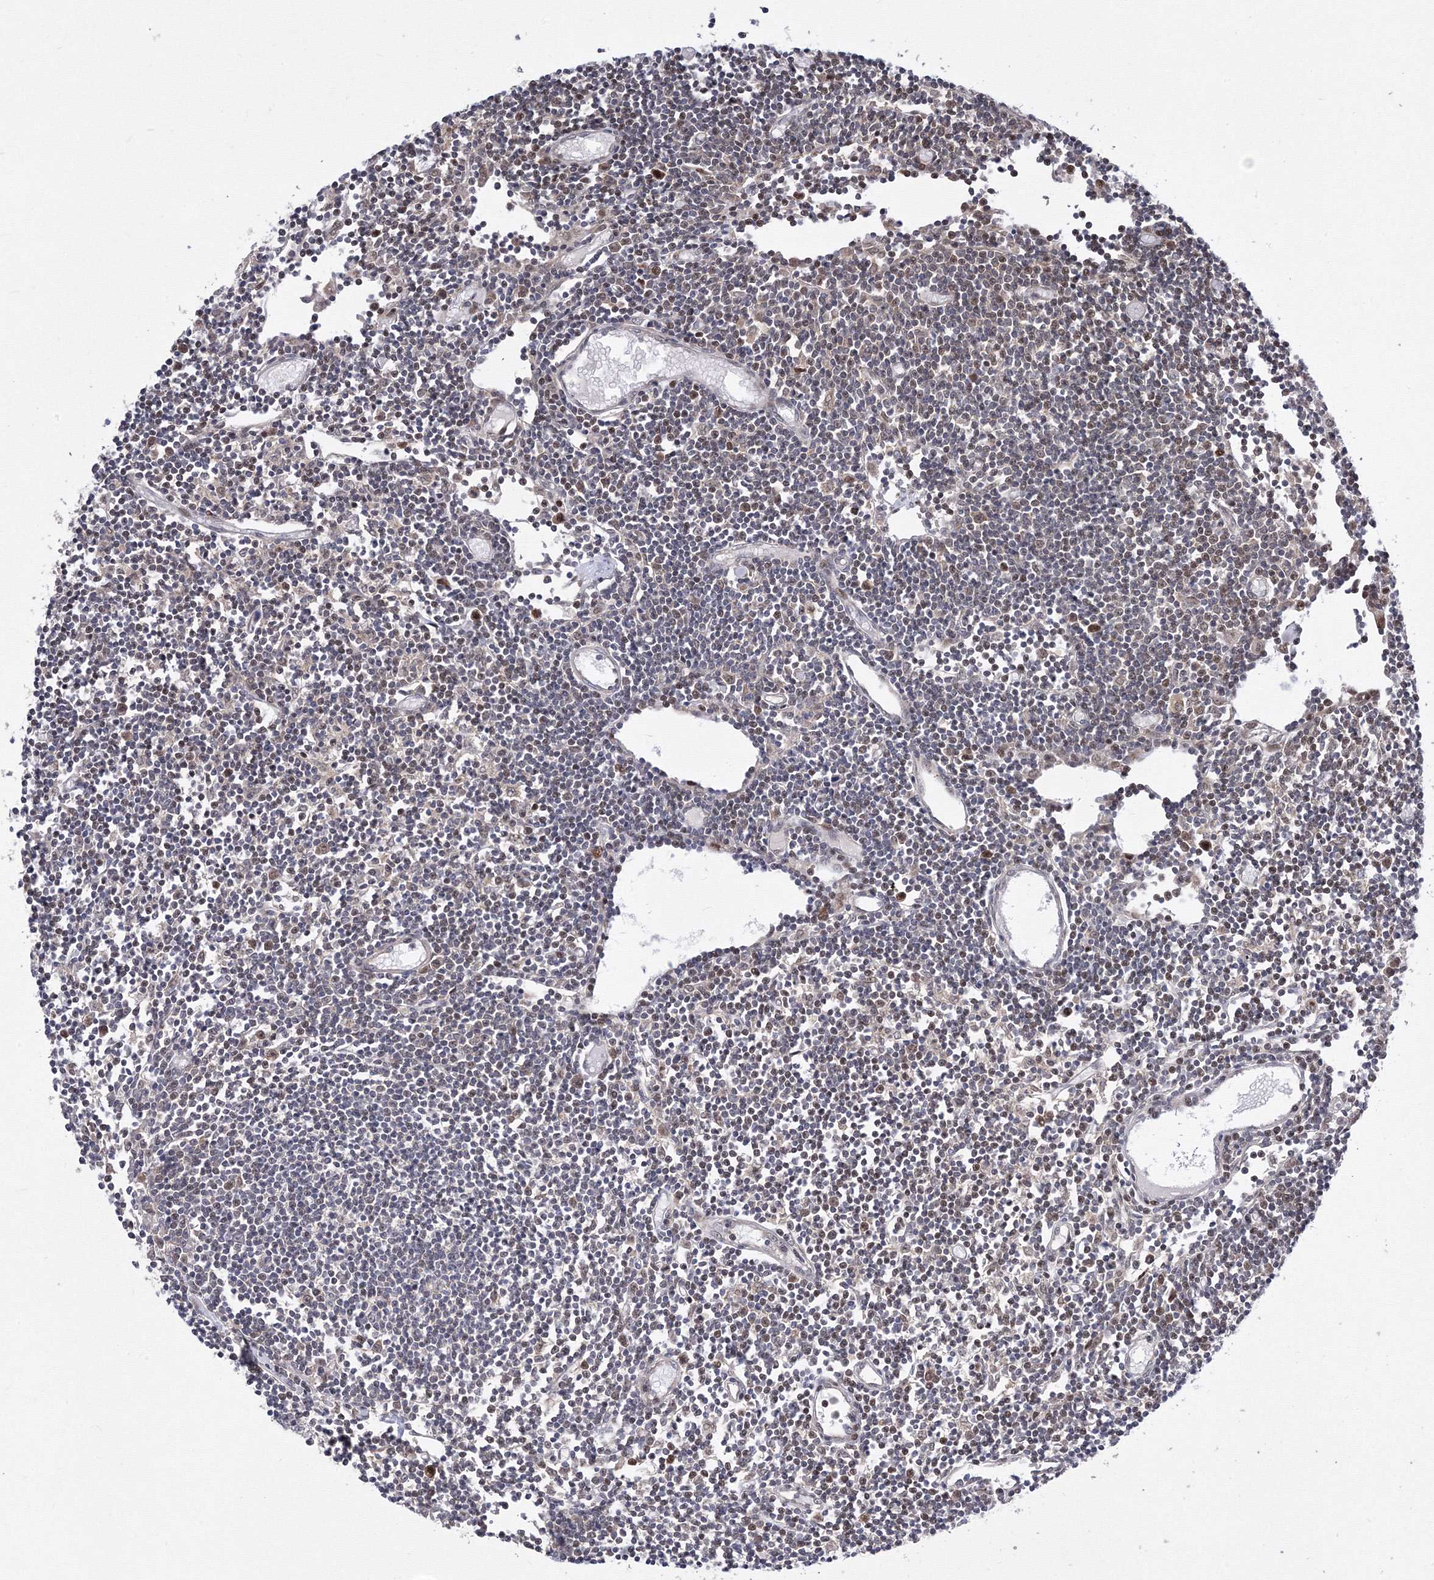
{"staining": {"intensity": "weak", "quantity": "<25%", "location": "nuclear"}, "tissue": "lymph node", "cell_type": "Germinal center cells", "image_type": "normal", "snomed": [{"axis": "morphology", "description": "Normal tissue, NOS"}, {"axis": "topography", "description": "Lymph node"}], "caption": "Immunohistochemistry (IHC) of normal lymph node reveals no positivity in germinal center cells. (DAB immunohistochemistry visualized using brightfield microscopy, high magnification).", "gene": "GPN1", "patient": {"sex": "female", "age": 11}}